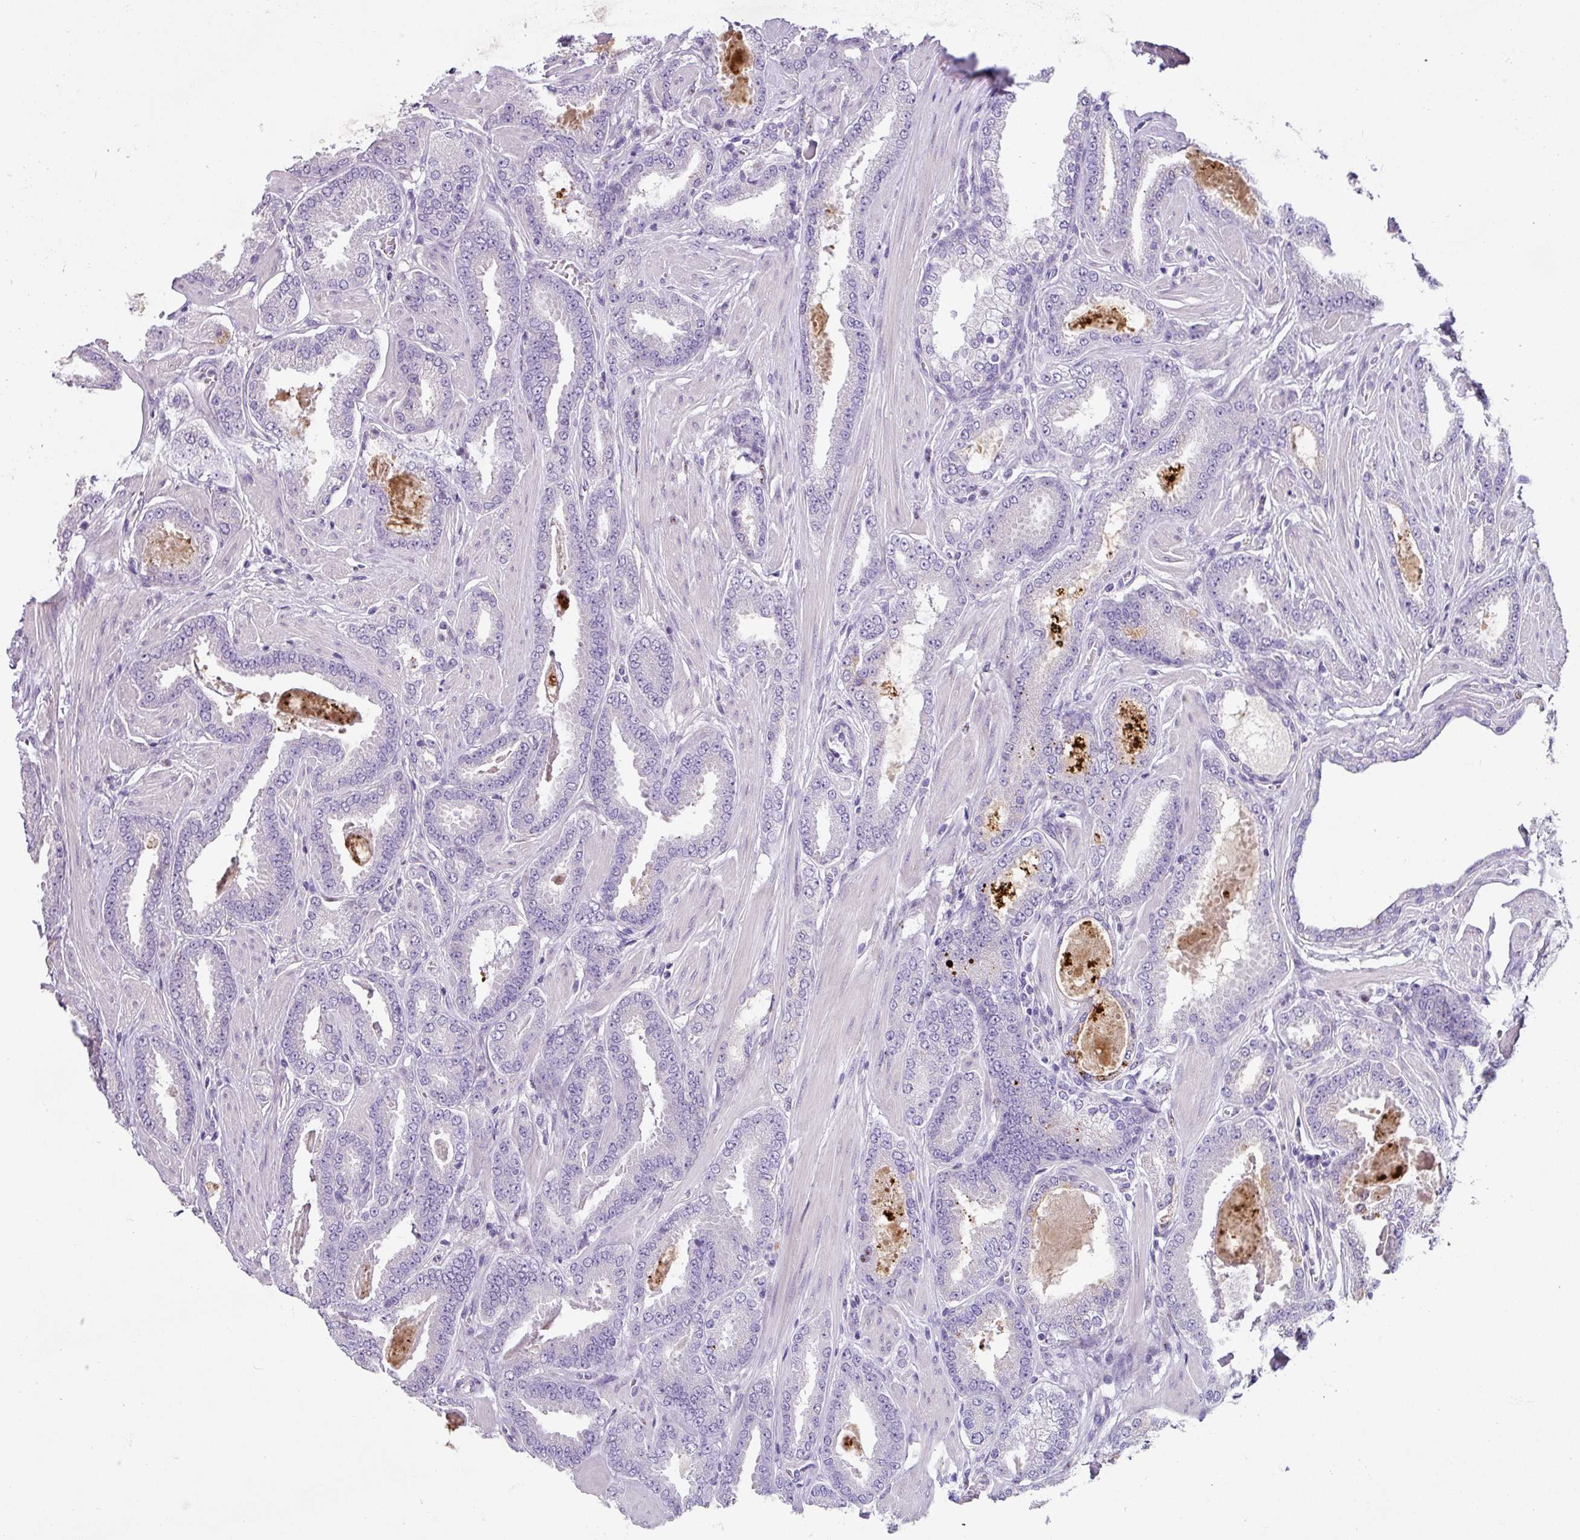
{"staining": {"intensity": "weak", "quantity": "<25%", "location": "nuclear"}, "tissue": "prostate cancer", "cell_type": "Tumor cells", "image_type": "cancer", "snomed": [{"axis": "morphology", "description": "Adenocarcinoma, Low grade"}, {"axis": "topography", "description": "Prostate"}], "caption": "Adenocarcinoma (low-grade) (prostate) was stained to show a protein in brown. There is no significant expression in tumor cells.", "gene": "ZG16", "patient": {"sex": "male", "age": 42}}